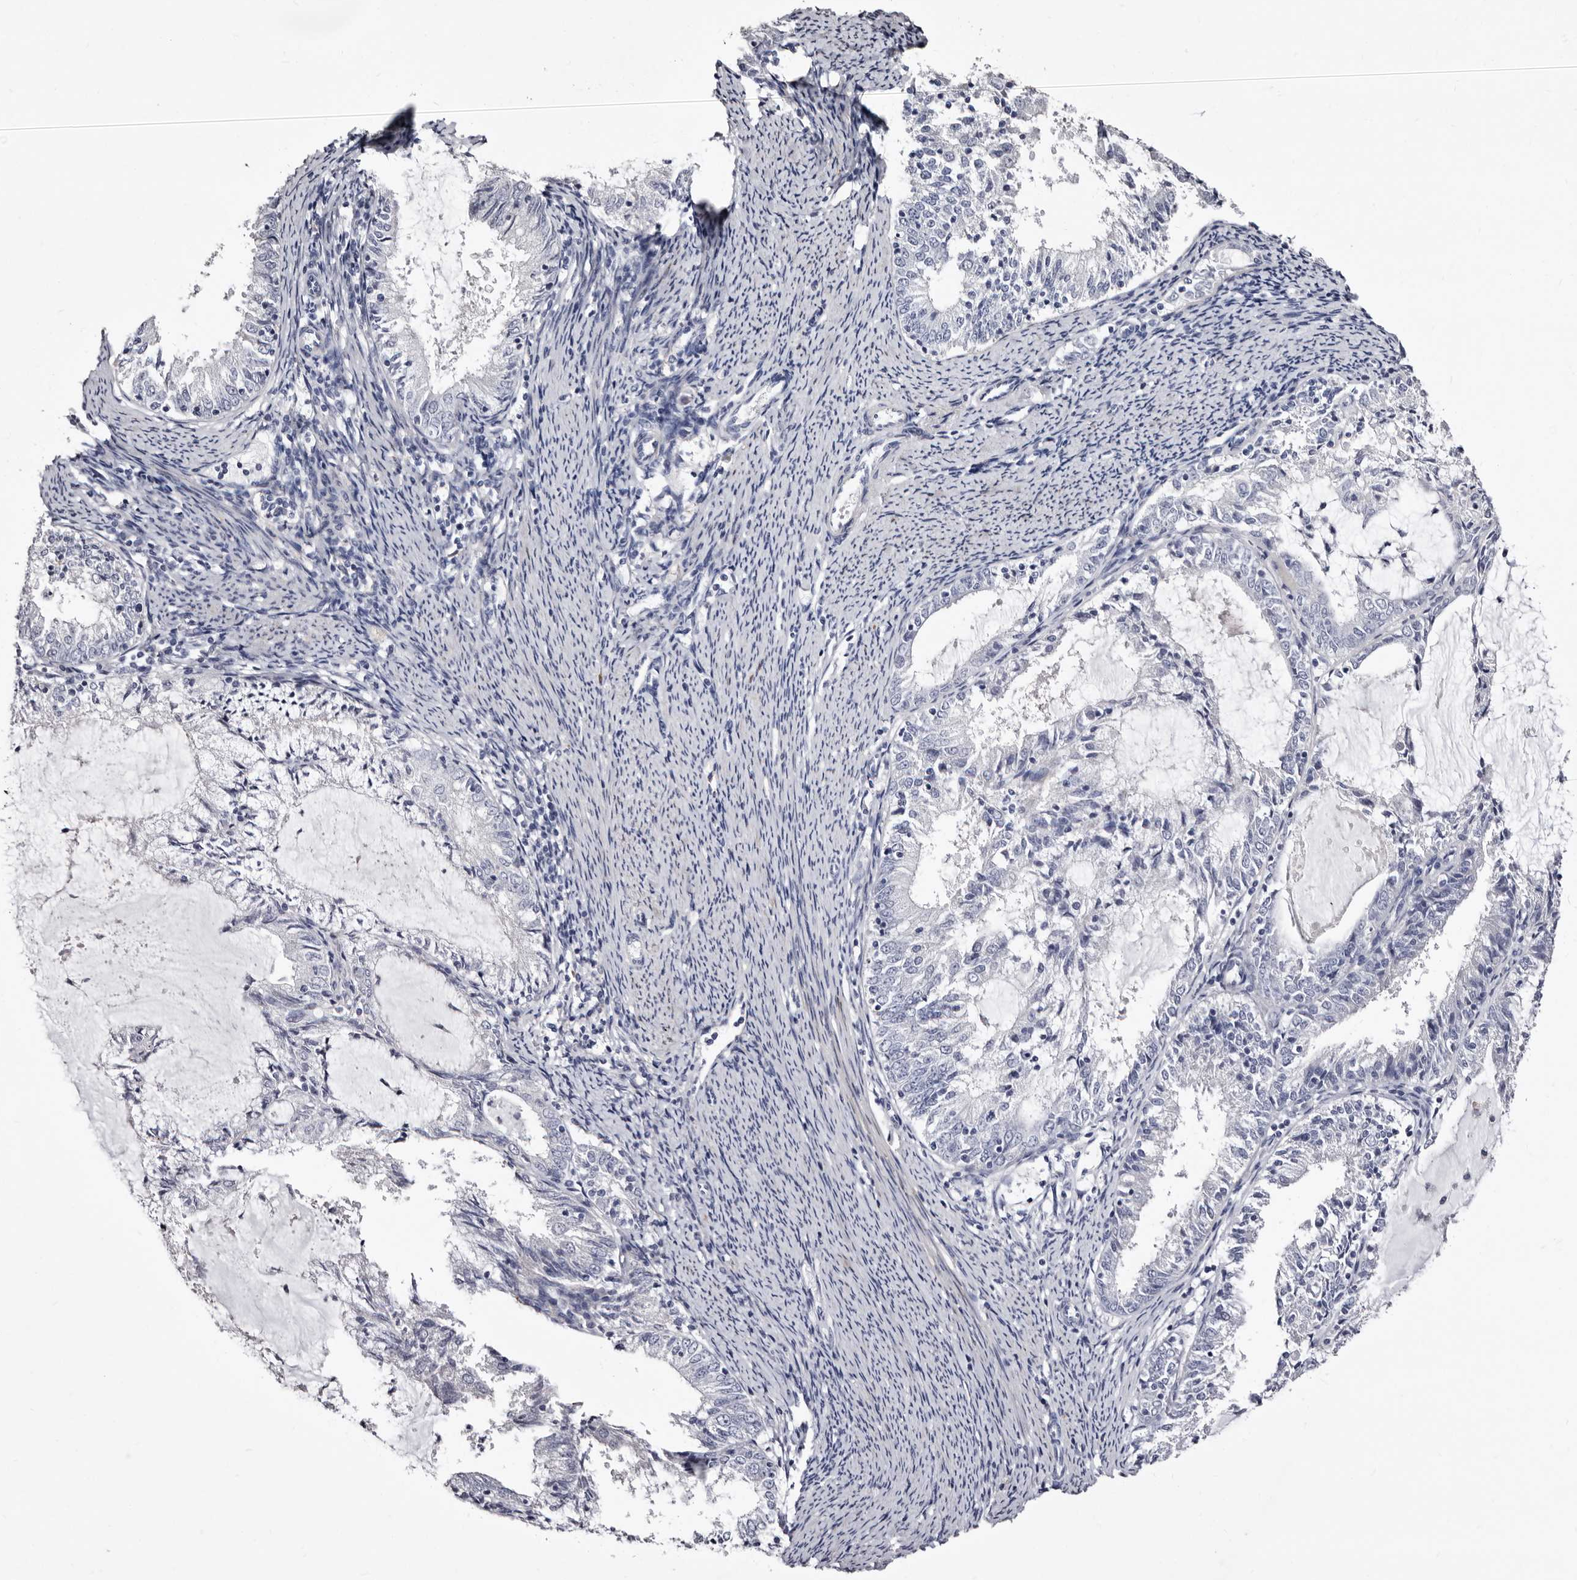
{"staining": {"intensity": "negative", "quantity": "none", "location": "none"}, "tissue": "endometrial cancer", "cell_type": "Tumor cells", "image_type": "cancer", "snomed": [{"axis": "morphology", "description": "Adenocarcinoma, NOS"}, {"axis": "topography", "description": "Endometrium"}], "caption": "The photomicrograph demonstrates no significant staining in tumor cells of adenocarcinoma (endometrial).", "gene": "AUNIP", "patient": {"sex": "female", "age": 57}}